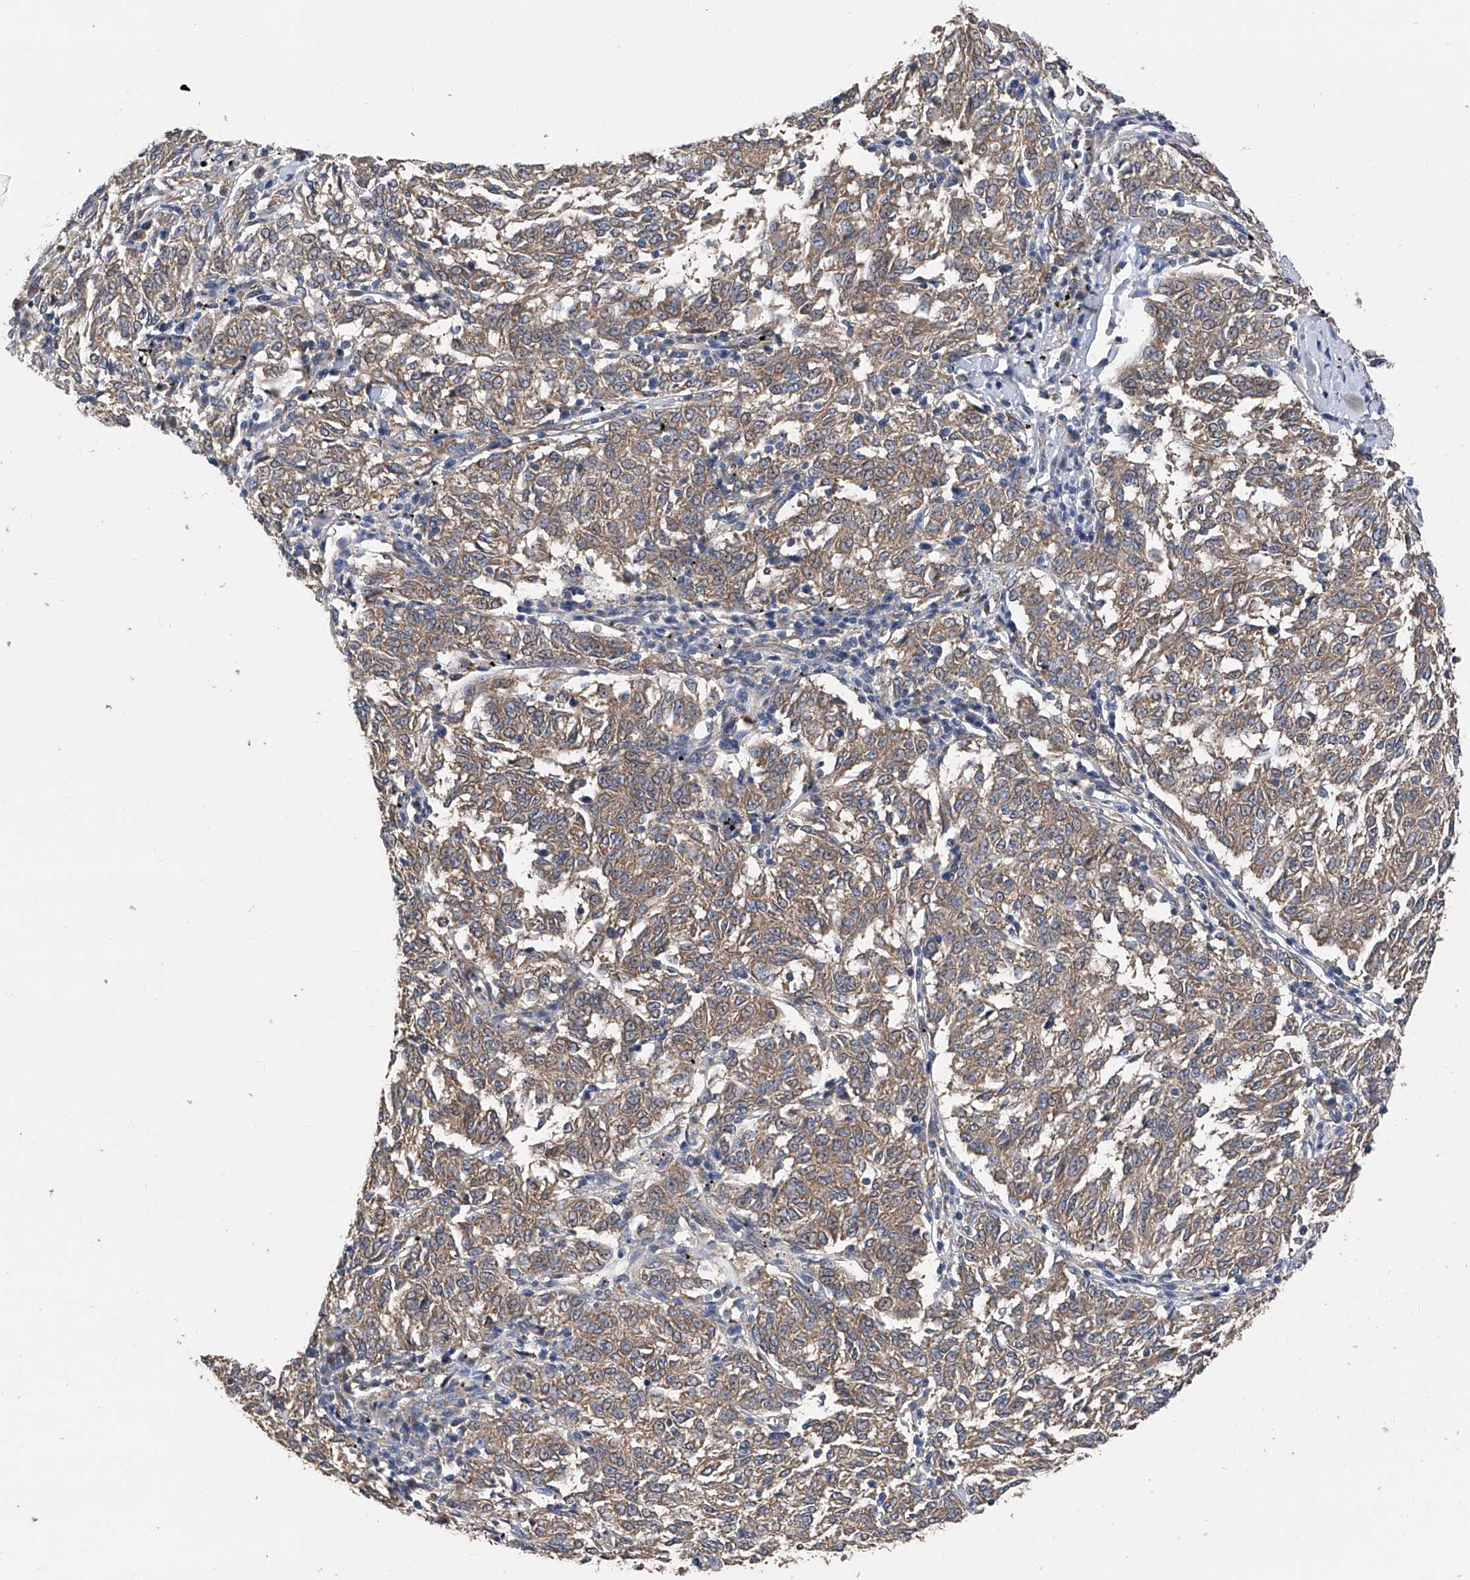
{"staining": {"intensity": "moderate", "quantity": ">75%", "location": "cytoplasmic/membranous"}, "tissue": "melanoma", "cell_type": "Tumor cells", "image_type": "cancer", "snomed": [{"axis": "morphology", "description": "Malignant melanoma, NOS"}, {"axis": "topography", "description": "Skin"}], "caption": "DAB immunohistochemical staining of malignant melanoma reveals moderate cytoplasmic/membranous protein positivity in approximately >75% of tumor cells.", "gene": "PTK2", "patient": {"sex": "female", "age": 72}}